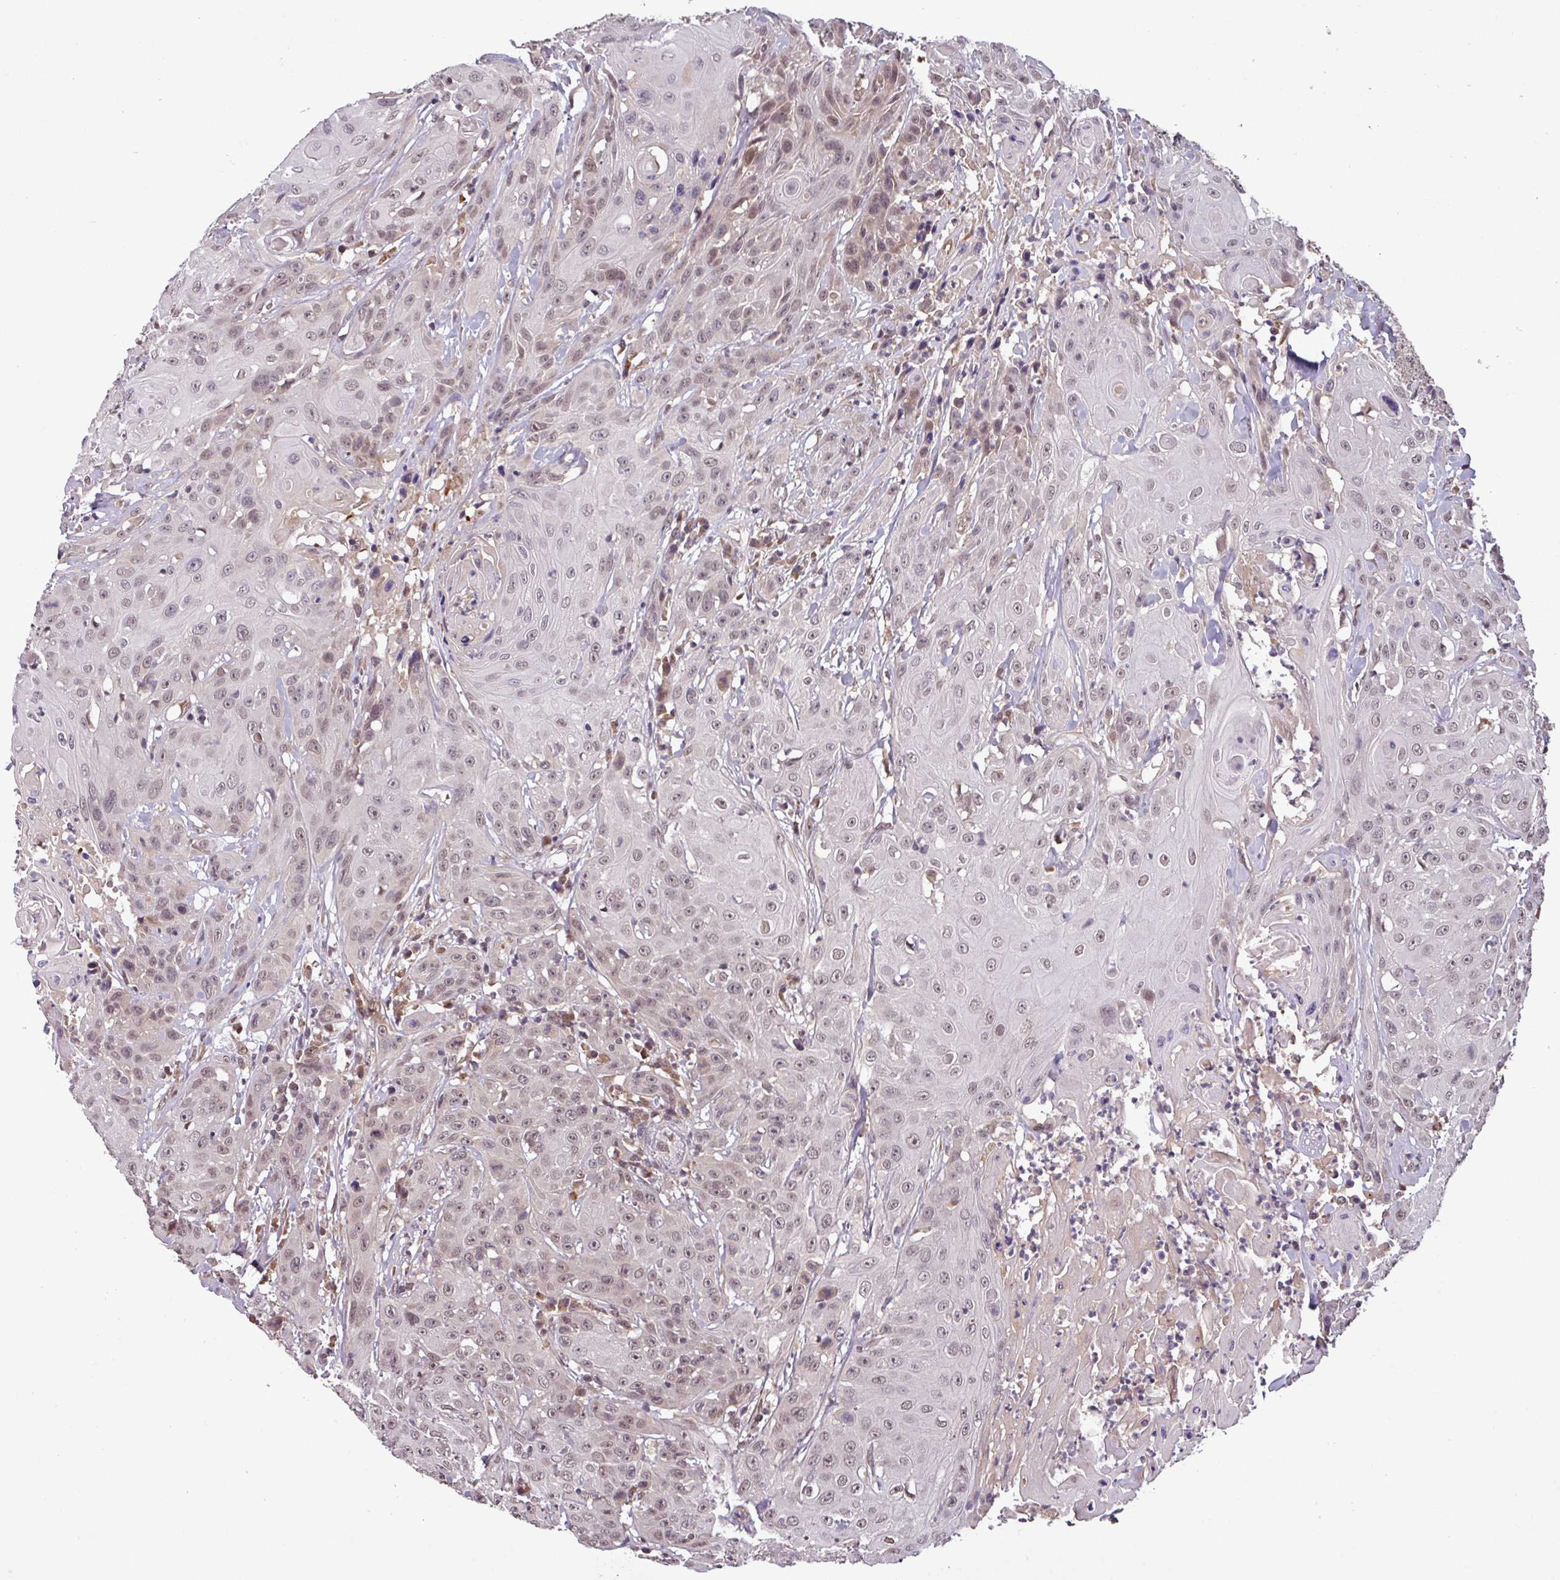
{"staining": {"intensity": "weak", "quantity": "25%-75%", "location": "nuclear"}, "tissue": "head and neck cancer", "cell_type": "Tumor cells", "image_type": "cancer", "snomed": [{"axis": "morphology", "description": "Squamous cell carcinoma, NOS"}, {"axis": "topography", "description": "Skin"}, {"axis": "topography", "description": "Head-Neck"}], "caption": "Weak nuclear protein positivity is identified in about 25%-75% of tumor cells in head and neck cancer.", "gene": "NOB1", "patient": {"sex": "male", "age": 80}}